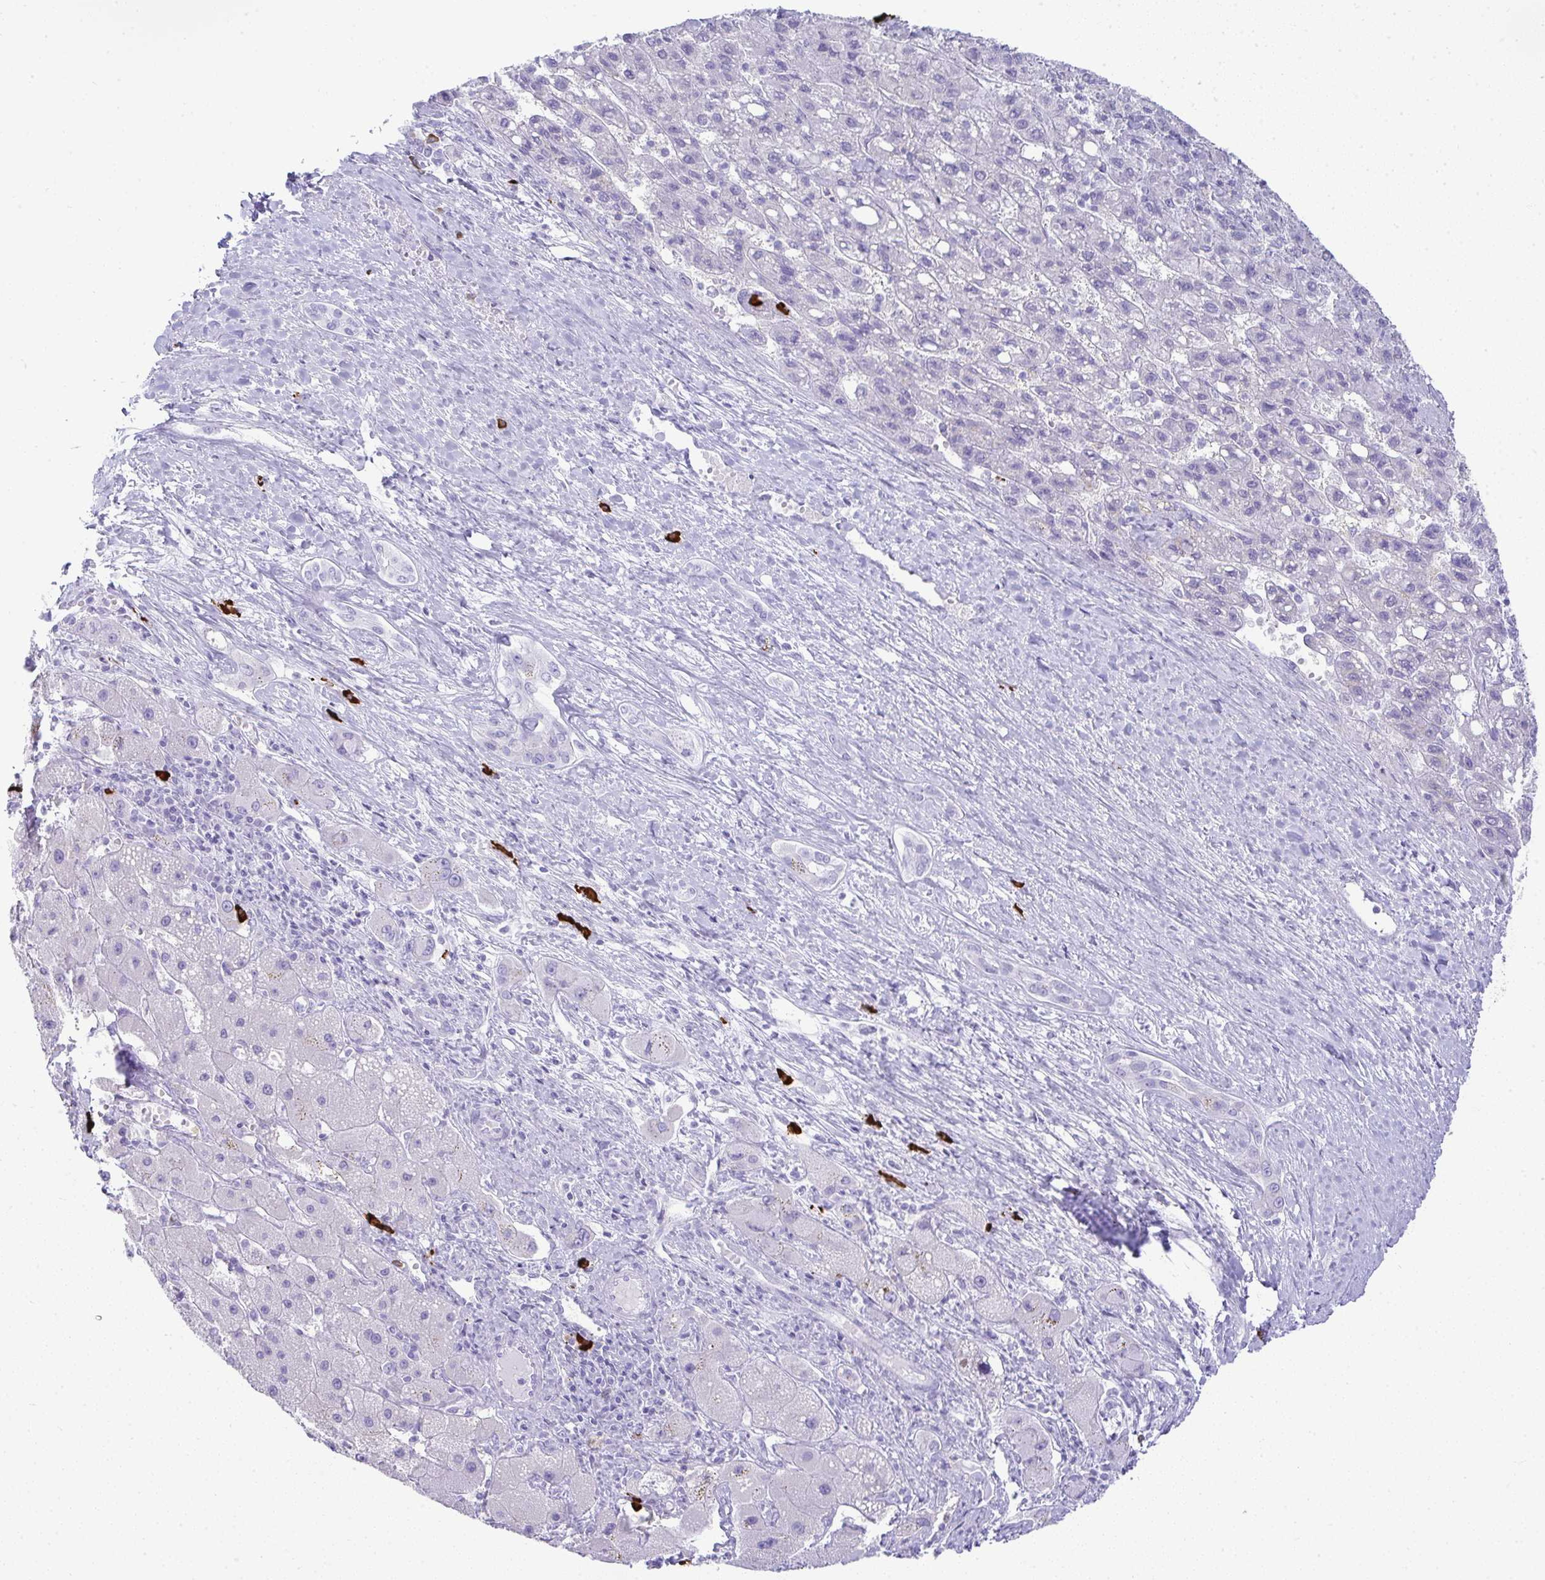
{"staining": {"intensity": "negative", "quantity": "none", "location": "none"}, "tissue": "liver cancer", "cell_type": "Tumor cells", "image_type": "cancer", "snomed": [{"axis": "morphology", "description": "Carcinoma, Hepatocellular, NOS"}, {"axis": "topography", "description": "Liver"}], "caption": "This is an immunohistochemistry (IHC) micrograph of human liver cancer (hepatocellular carcinoma). There is no positivity in tumor cells.", "gene": "CDADC1", "patient": {"sex": "female", "age": 82}}